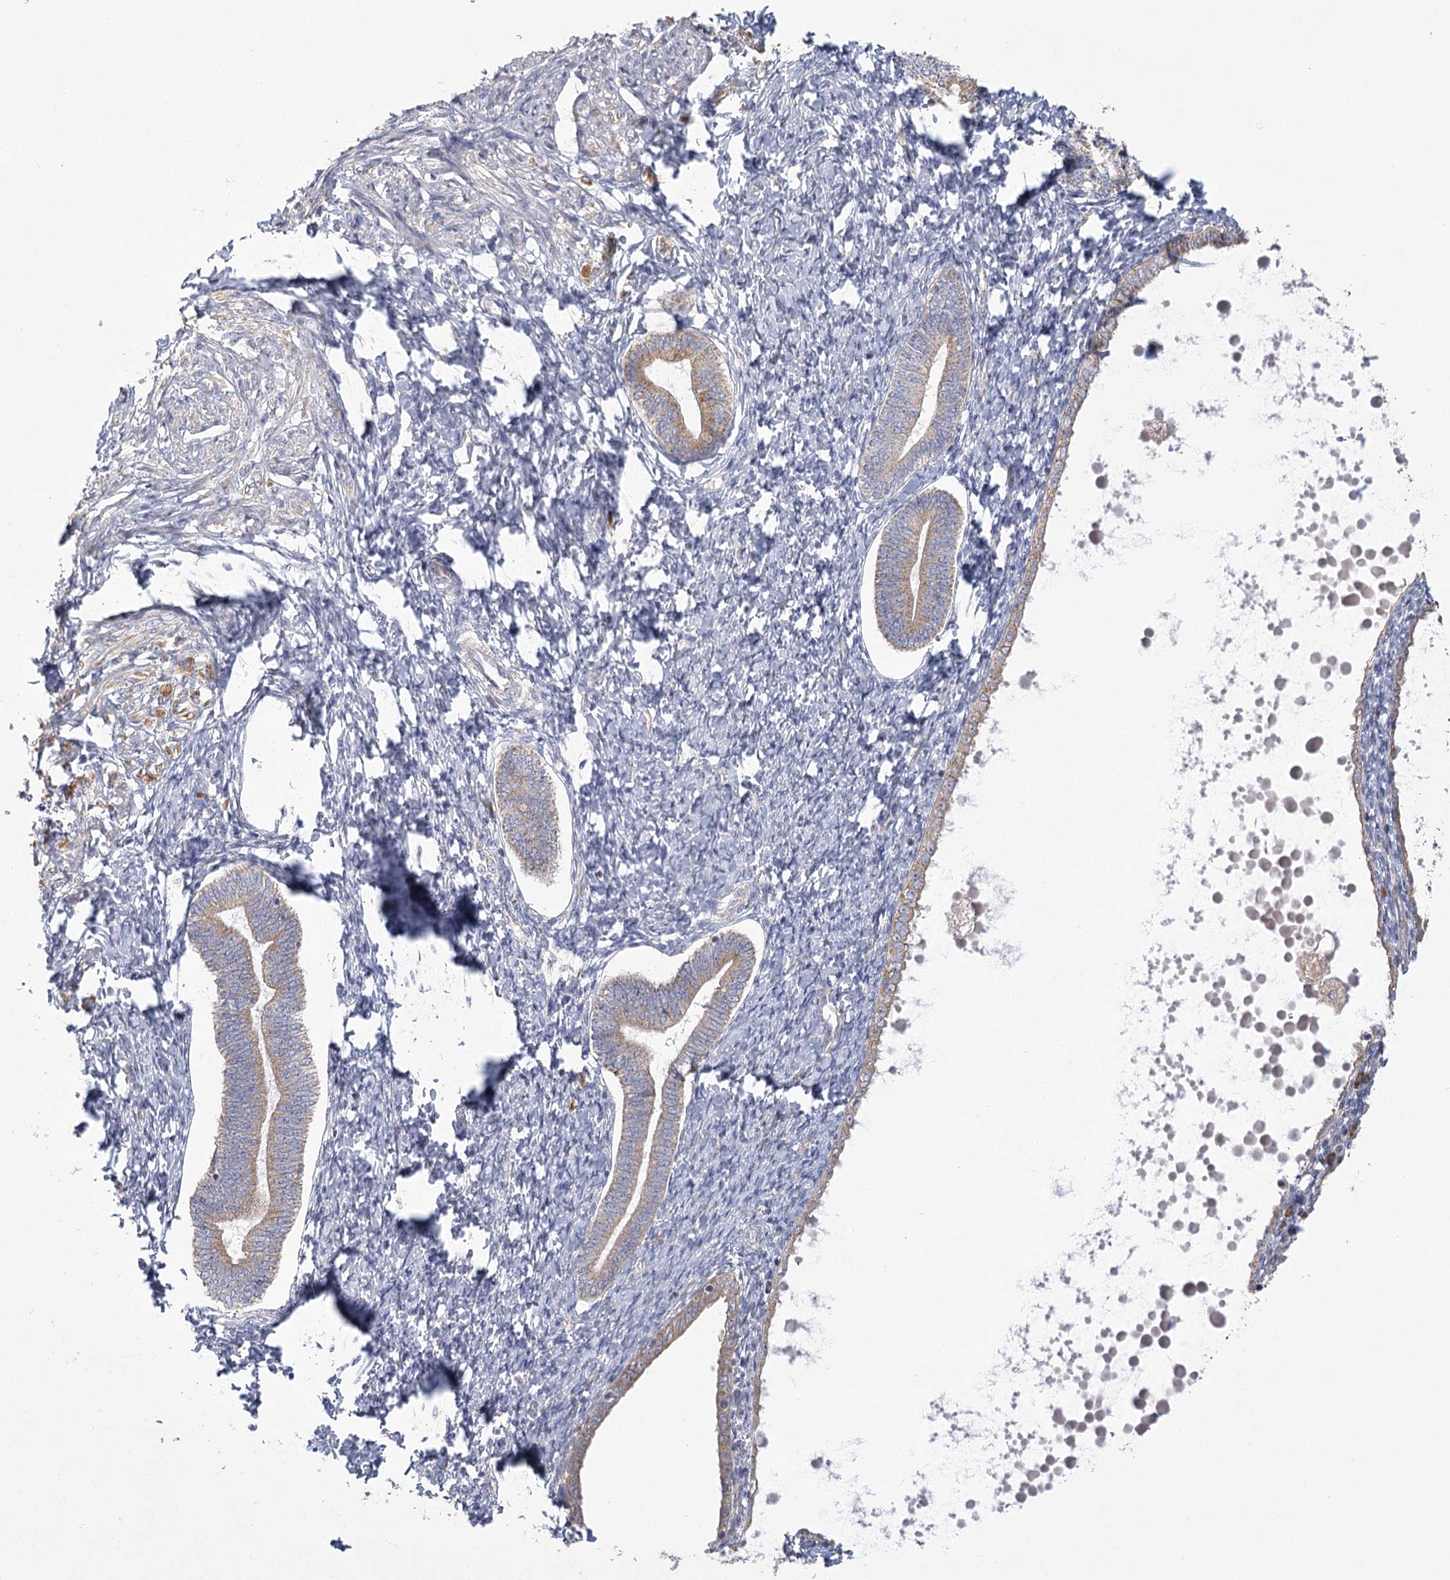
{"staining": {"intensity": "negative", "quantity": "none", "location": "none"}, "tissue": "endometrium", "cell_type": "Cells in endometrial stroma", "image_type": "normal", "snomed": [{"axis": "morphology", "description": "Normal tissue, NOS"}, {"axis": "topography", "description": "Endometrium"}], "caption": "An IHC image of unremarkable endometrium is shown. There is no staining in cells in endometrial stroma of endometrium.", "gene": "CNTLN", "patient": {"sex": "female", "age": 72}}